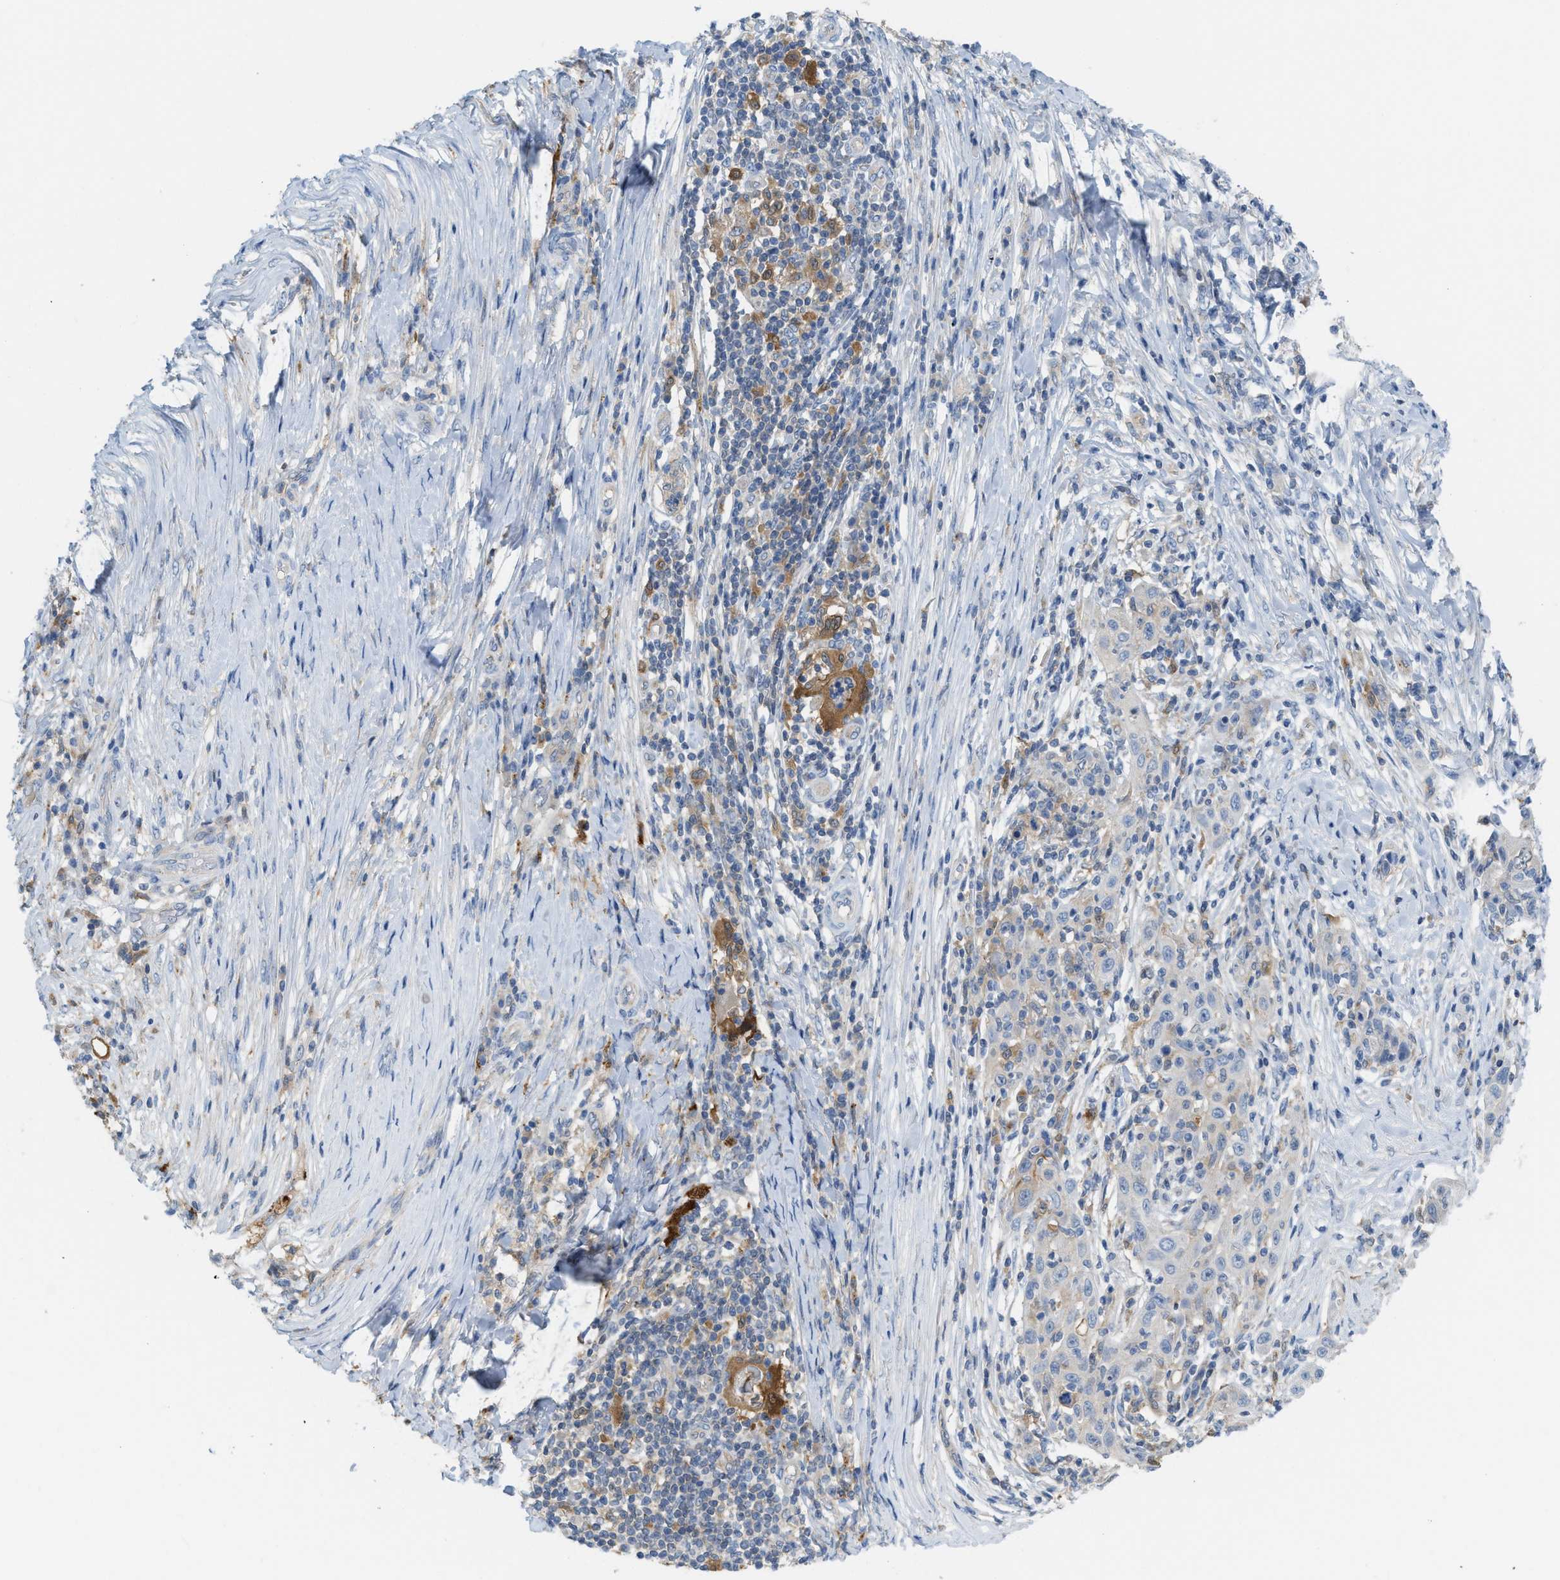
{"staining": {"intensity": "negative", "quantity": "none", "location": "none"}, "tissue": "skin cancer", "cell_type": "Tumor cells", "image_type": "cancer", "snomed": [{"axis": "morphology", "description": "Squamous cell carcinoma, NOS"}, {"axis": "topography", "description": "Skin"}], "caption": "Immunohistochemistry photomicrograph of skin cancer (squamous cell carcinoma) stained for a protein (brown), which exhibits no expression in tumor cells. Nuclei are stained in blue.", "gene": "CSTB", "patient": {"sex": "female", "age": 88}}